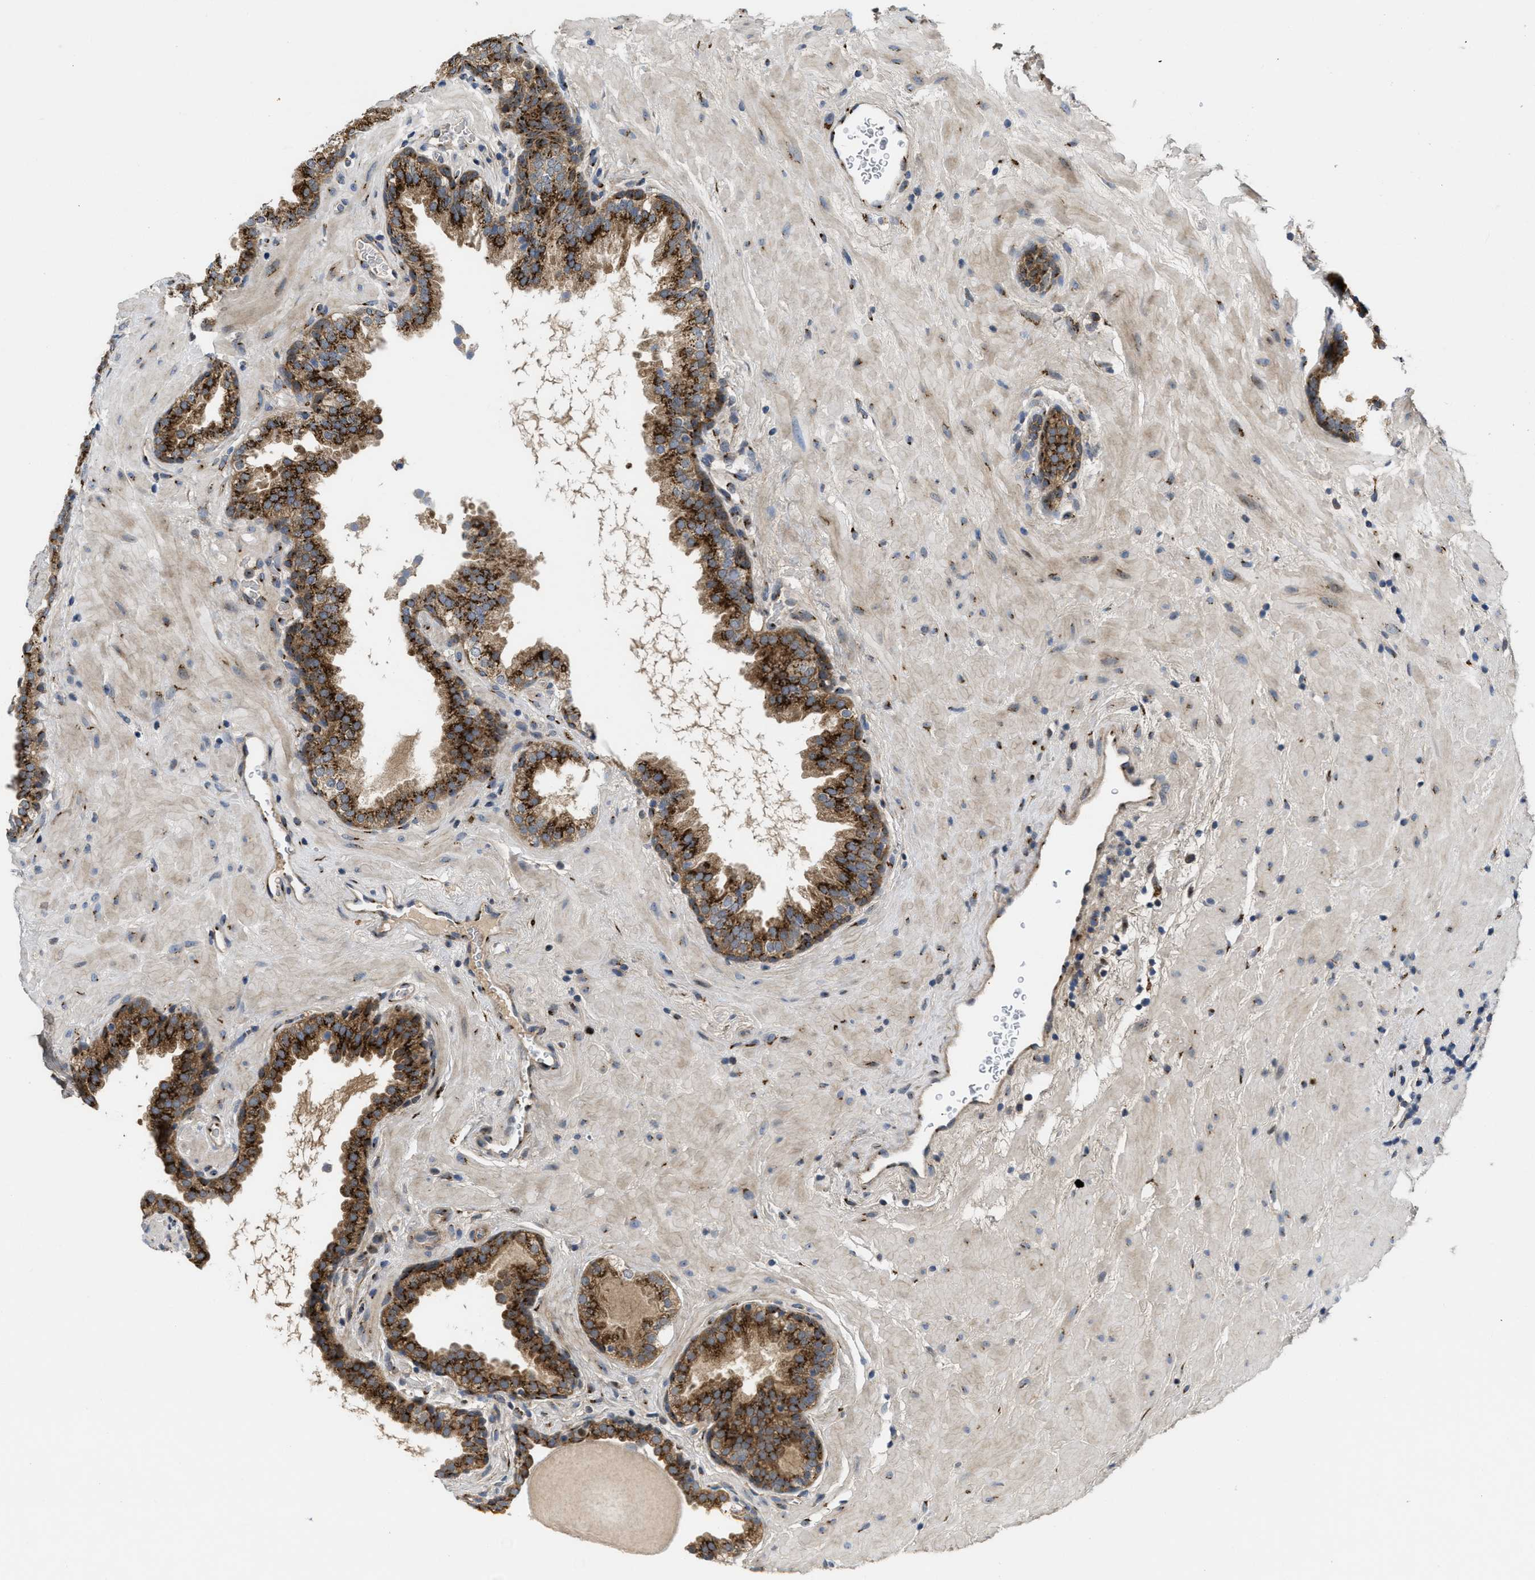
{"staining": {"intensity": "strong", "quantity": ">75%", "location": "cytoplasmic/membranous"}, "tissue": "prostate", "cell_type": "Glandular cells", "image_type": "normal", "snomed": [{"axis": "morphology", "description": "Normal tissue, NOS"}, {"axis": "topography", "description": "Prostate"}], "caption": "Human prostate stained for a protein (brown) reveals strong cytoplasmic/membranous positive expression in about >75% of glandular cells.", "gene": "ZNF70", "patient": {"sex": "male", "age": 51}}